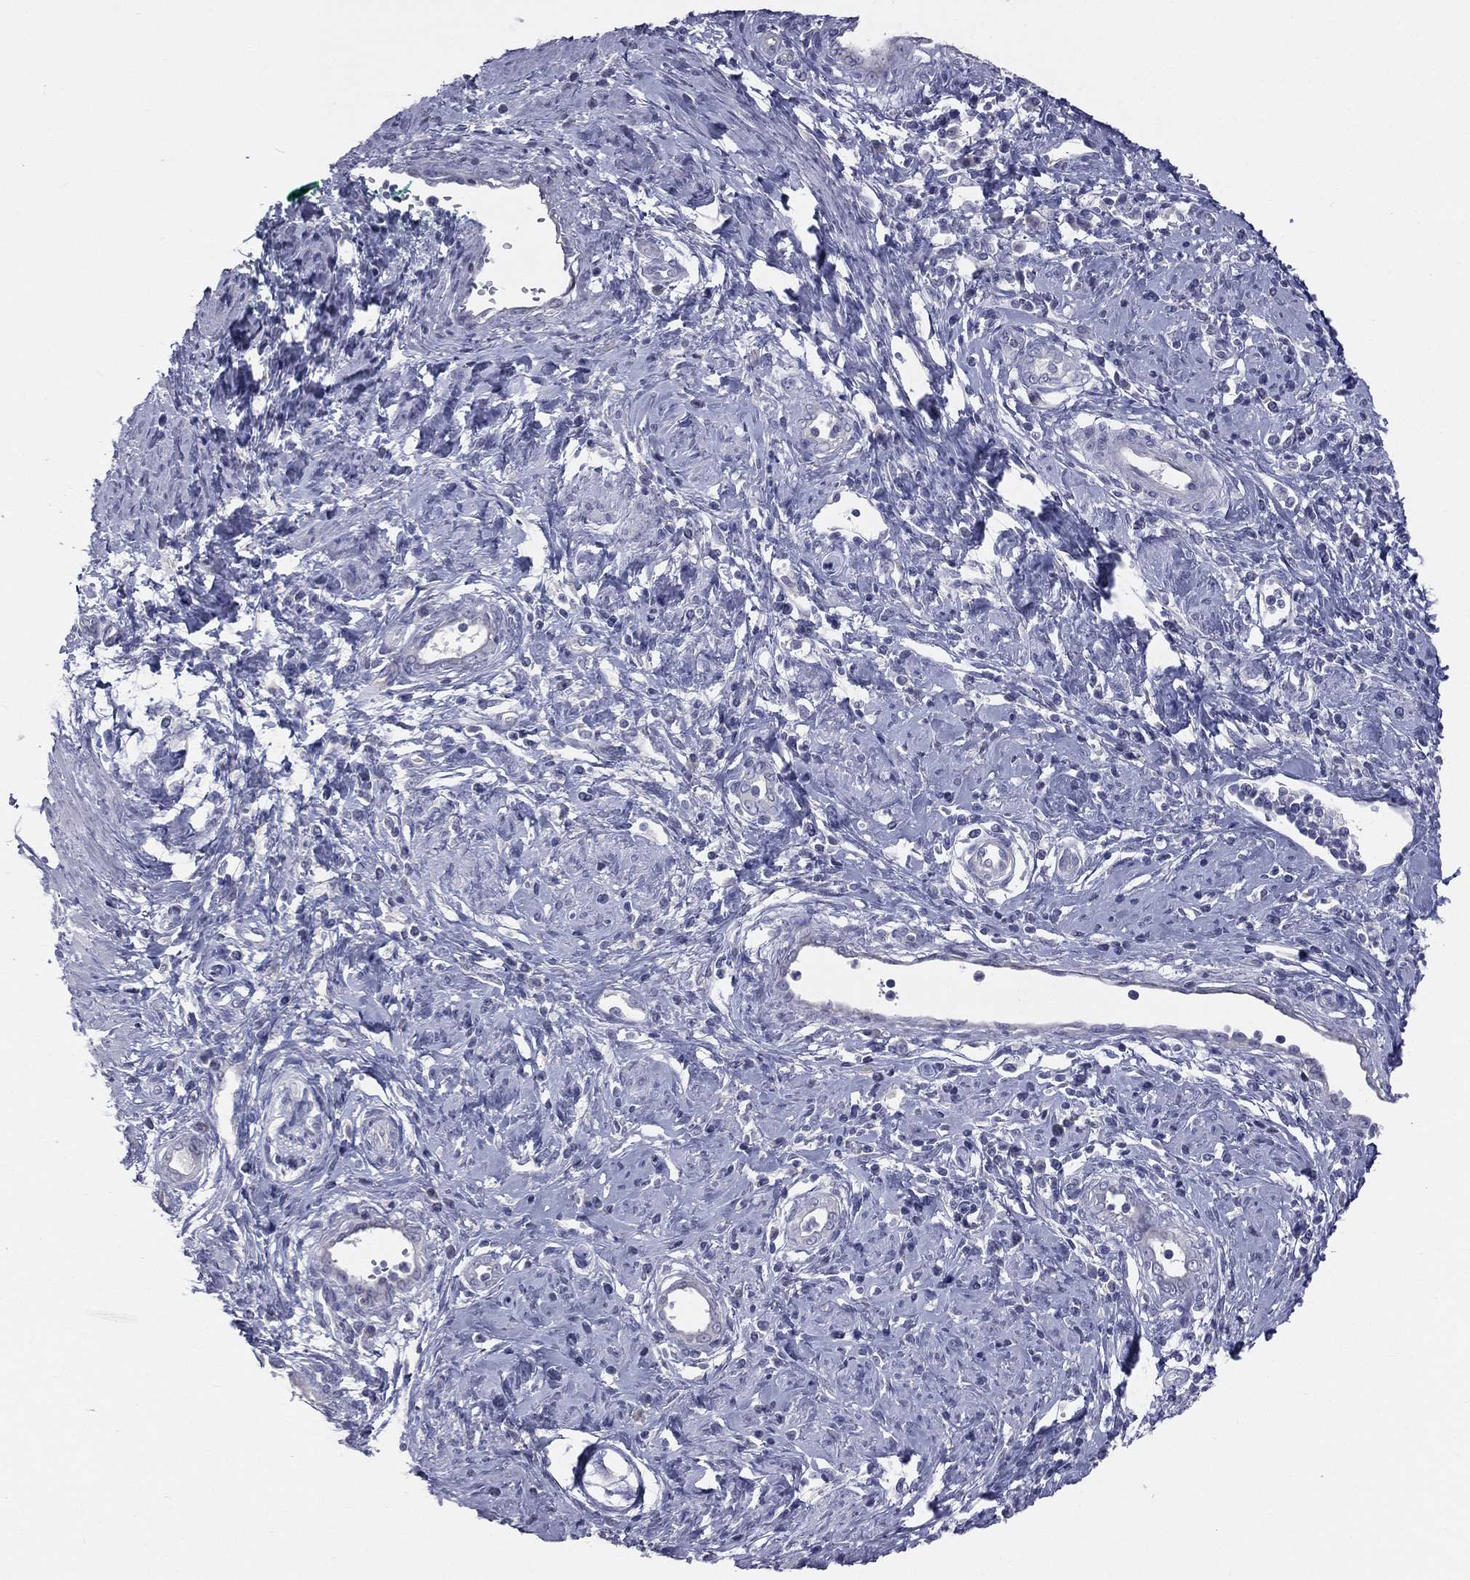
{"staining": {"intensity": "negative", "quantity": "none", "location": "none"}, "tissue": "cervical cancer", "cell_type": "Tumor cells", "image_type": "cancer", "snomed": [{"axis": "morphology", "description": "Squamous cell carcinoma, NOS"}, {"axis": "topography", "description": "Cervix"}], "caption": "The photomicrograph displays no significant expression in tumor cells of squamous cell carcinoma (cervical).", "gene": "STK31", "patient": {"sex": "female", "age": 26}}